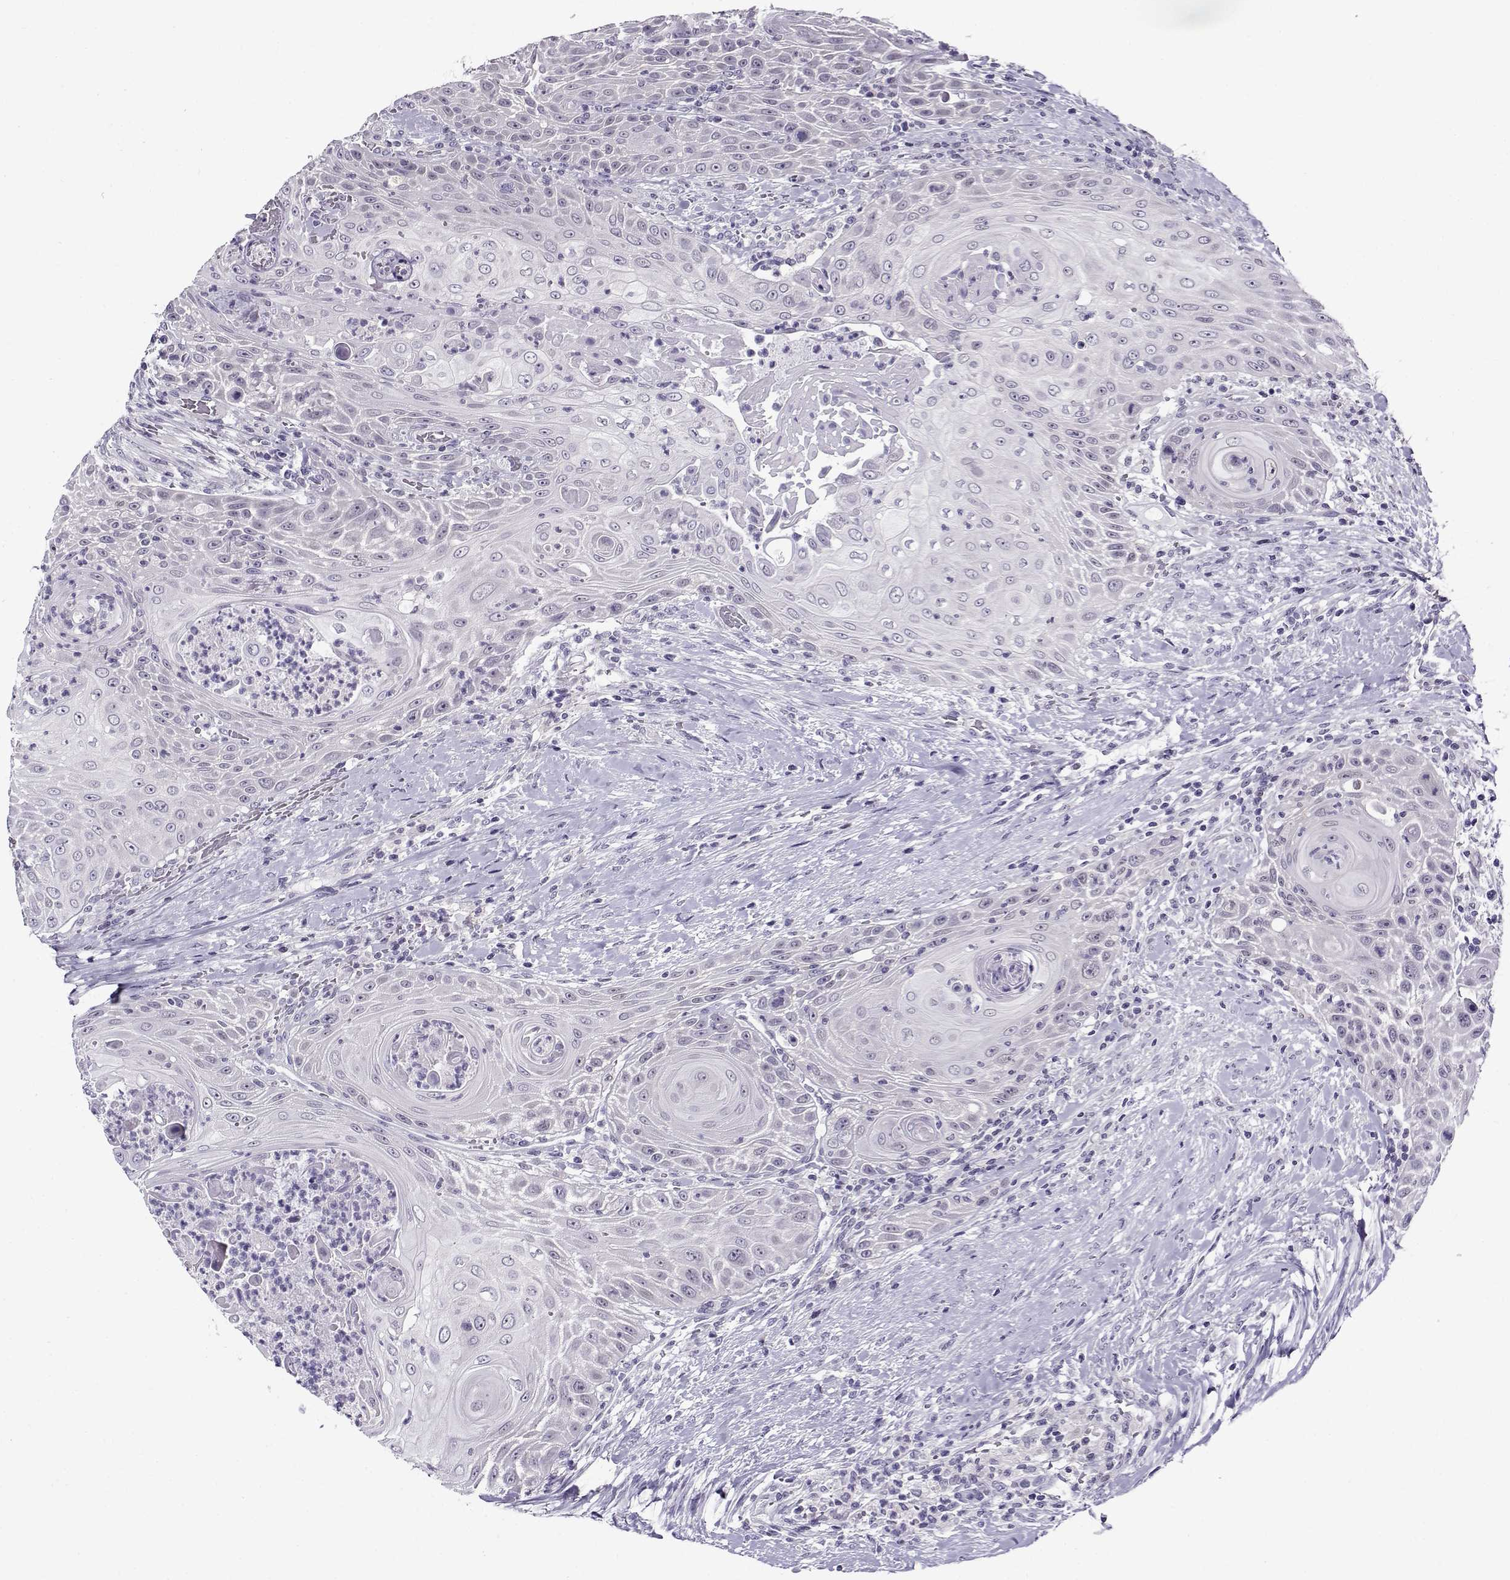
{"staining": {"intensity": "negative", "quantity": "none", "location": "none"}, "tissue": "head and neck cancer", "cell_type": "Tumor cells", "image_type": "cancer", "snomed": [{"axis": "morphology", "description": "Squamous cell carcinoma, NOS"}, {"axis": "topography", "description": "Head-Neck"}], "caption": "A high-resolution micrograph shows immunohistochemistry (IHC) staining of head and neck cancer (squamous cell carcinoma), which reveals no significant expression in tumor cells.", "gene": "FEZF1", "patient": {"sex": "male", "age": 69}}